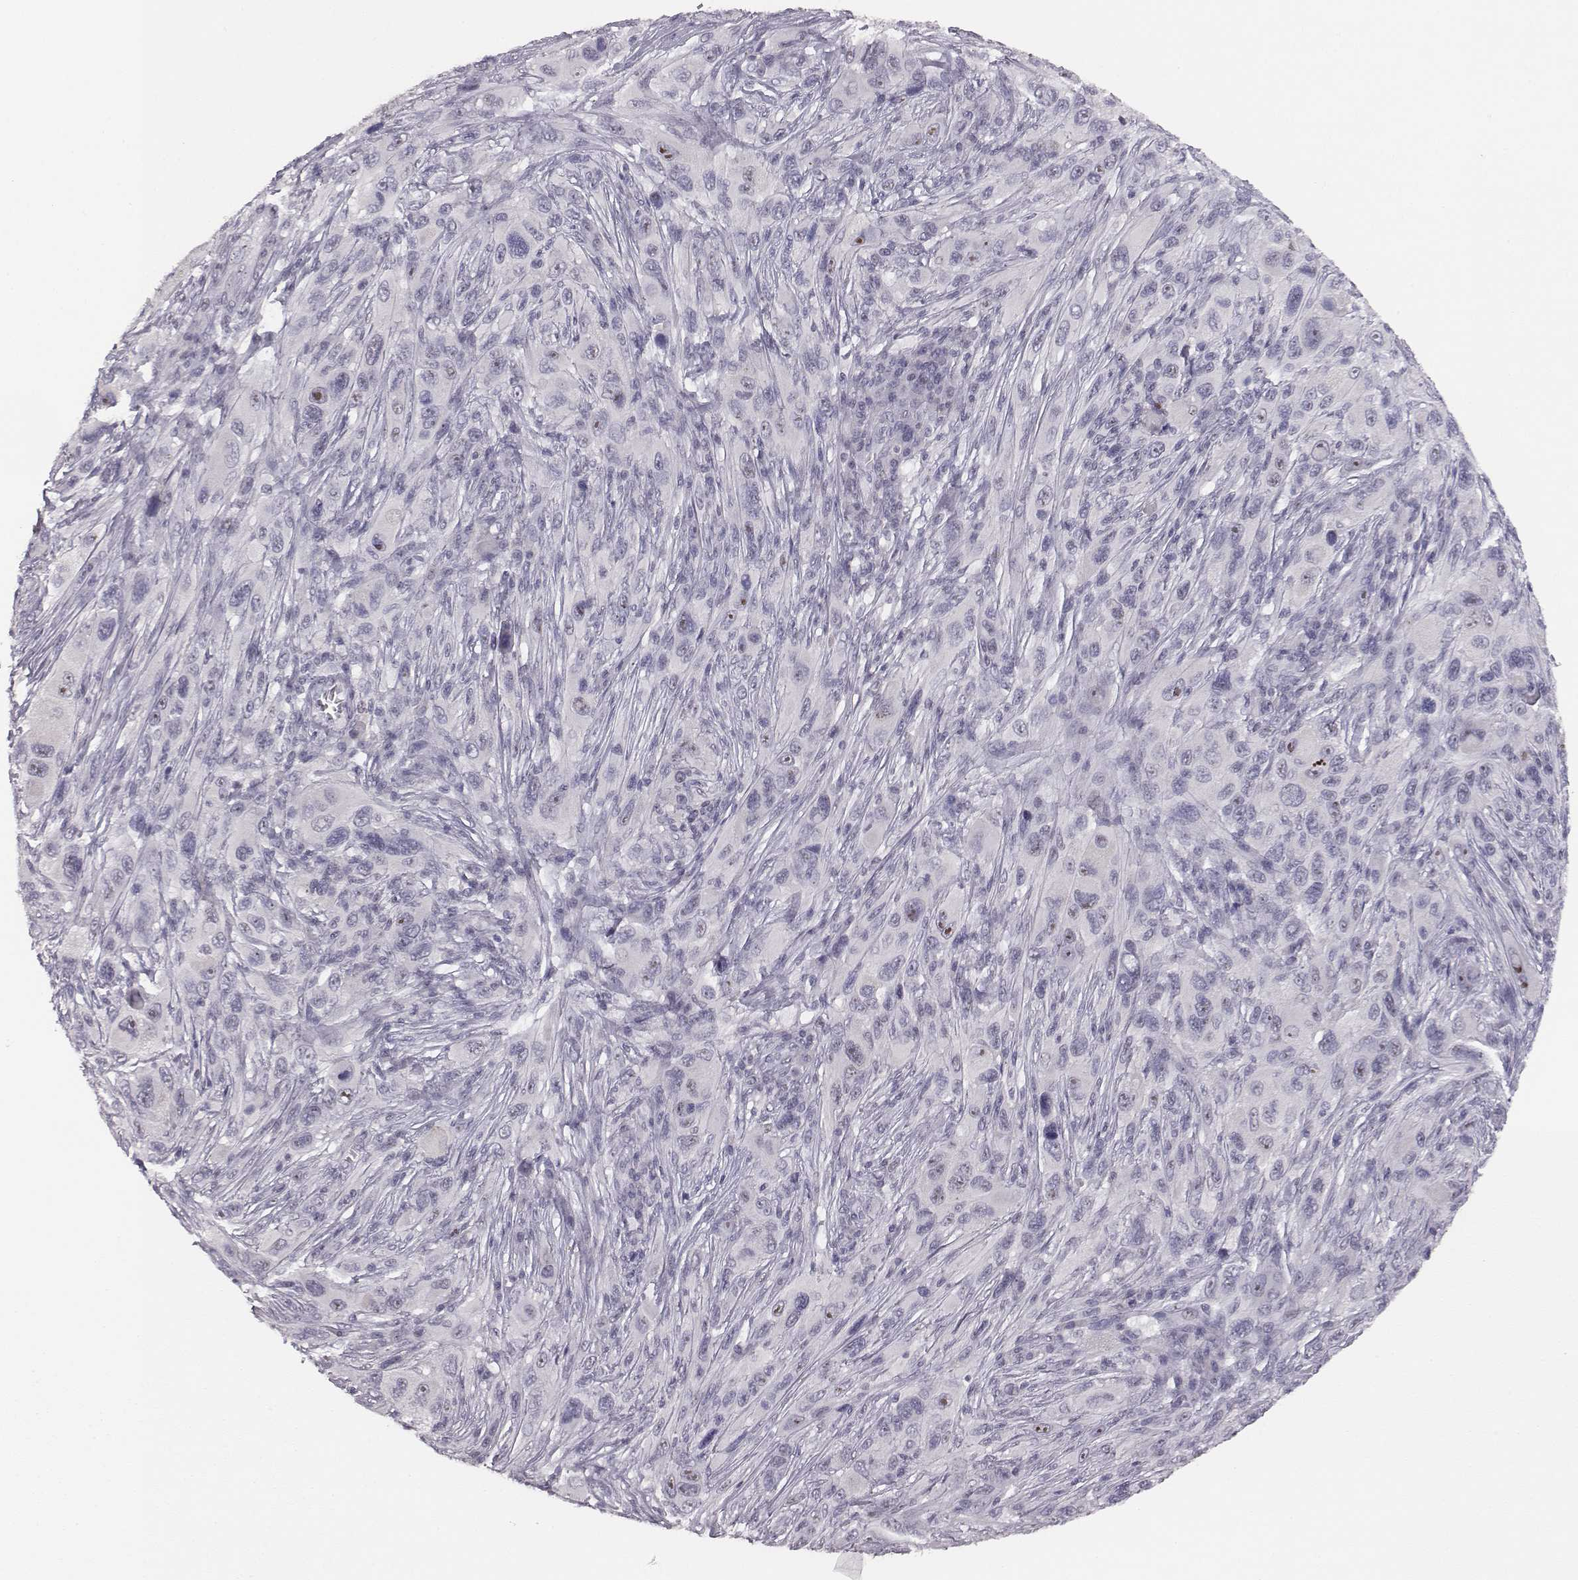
{"staining": {"intensity": "negative", "quantity": "none", "location": "none"}, "tissue": "melanoma", "cell_type": "Tumor cells", "image_type": "cancer", "snomed": [{"axis": "morphology", "description": "Malignant melanoma, NOS"}, {"axis": "topography", "description": "Skin"}], "caption": "Immunohistochemical staining of human malignant melanoma reveals no significant staining in tumor cells.", "gene": "NIFK", "patient": {"sex": "male", "age": 53}}